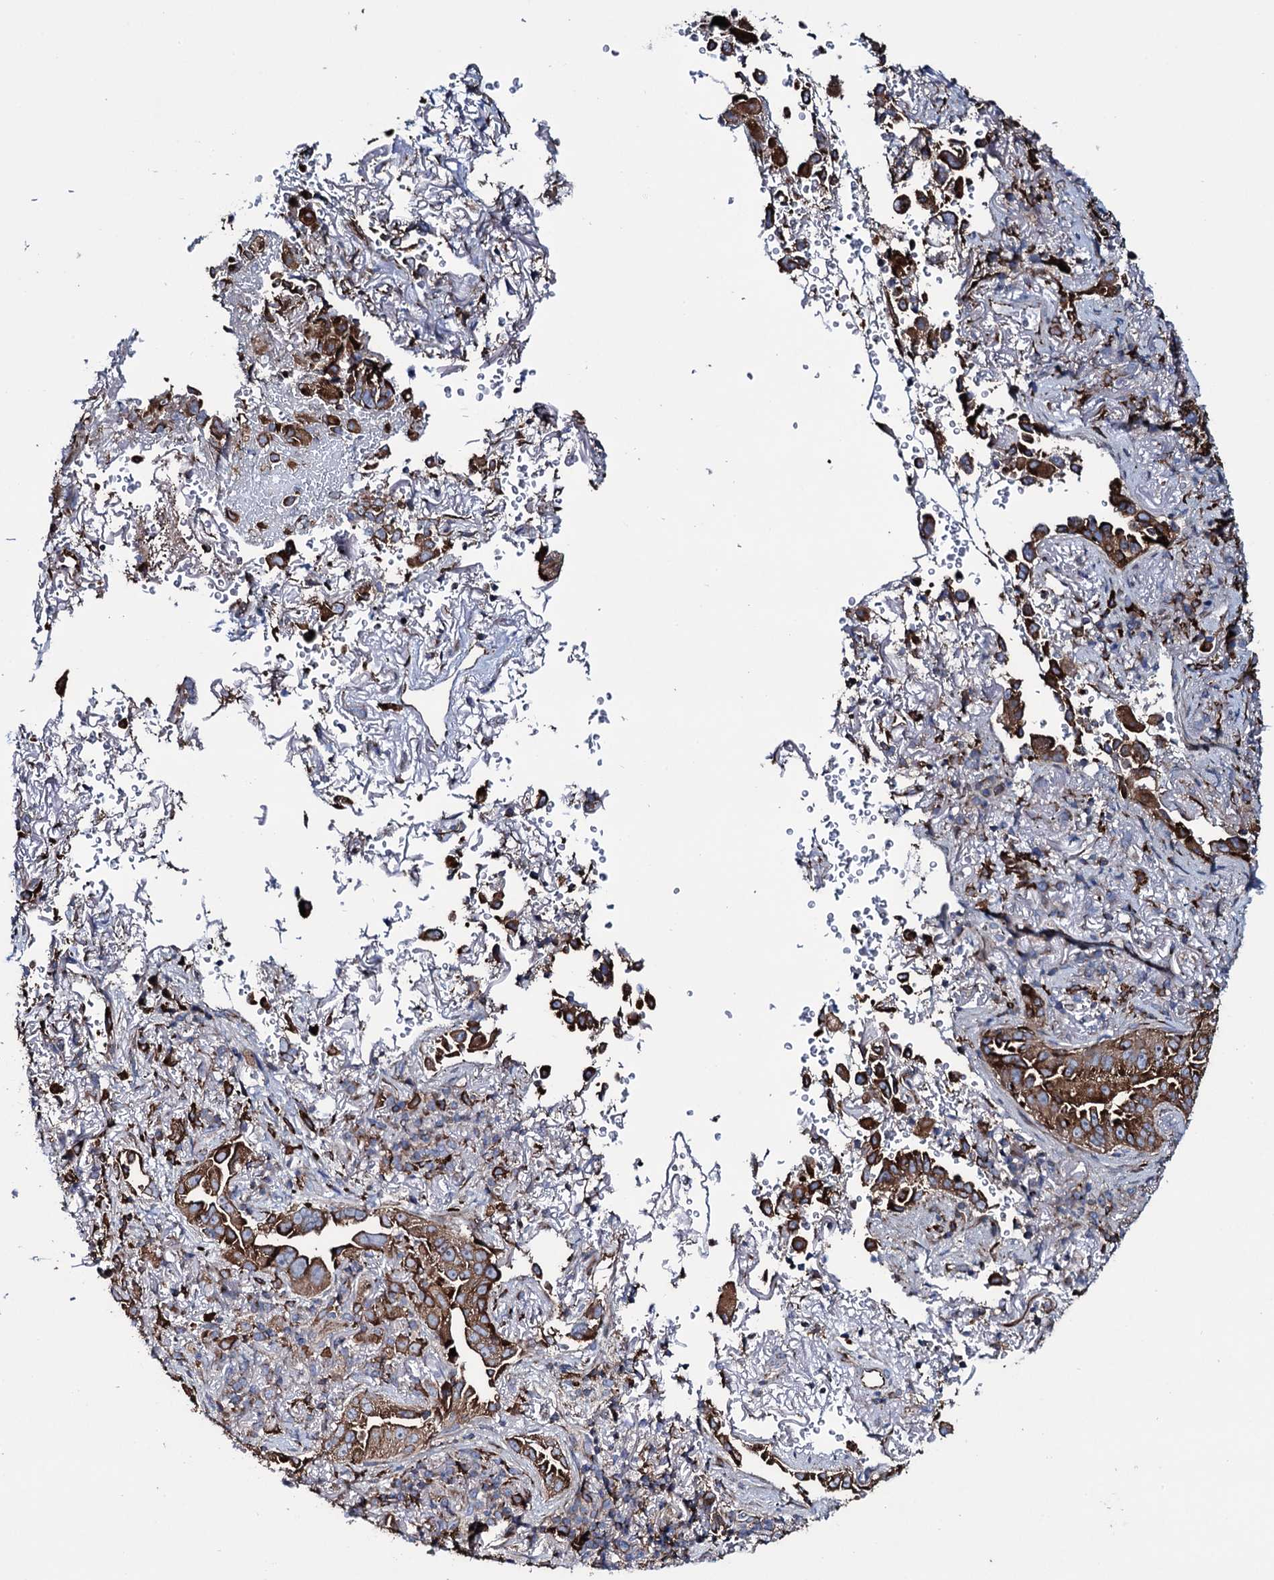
{"staining": {"intensity": "strong", "quantity": ">75%", "location": "cytoplasmic/membranous"}, "tissue": "lung cancer", "cell_type": "Tumor cells", "image_type": "cancer", "snomed": [{"axis": "morphology", "description": "Adenocarcinoma, NOS"}, {"axis": "topography", "description": "Lung"}], "caption": "Adenocarcinoma (lung) stained for a protein exhibits strong cytoplasmic/membranous positivity in tumor cells.", "gene": "VAMP8", "patient": {"sex": "female", "age": 69}}